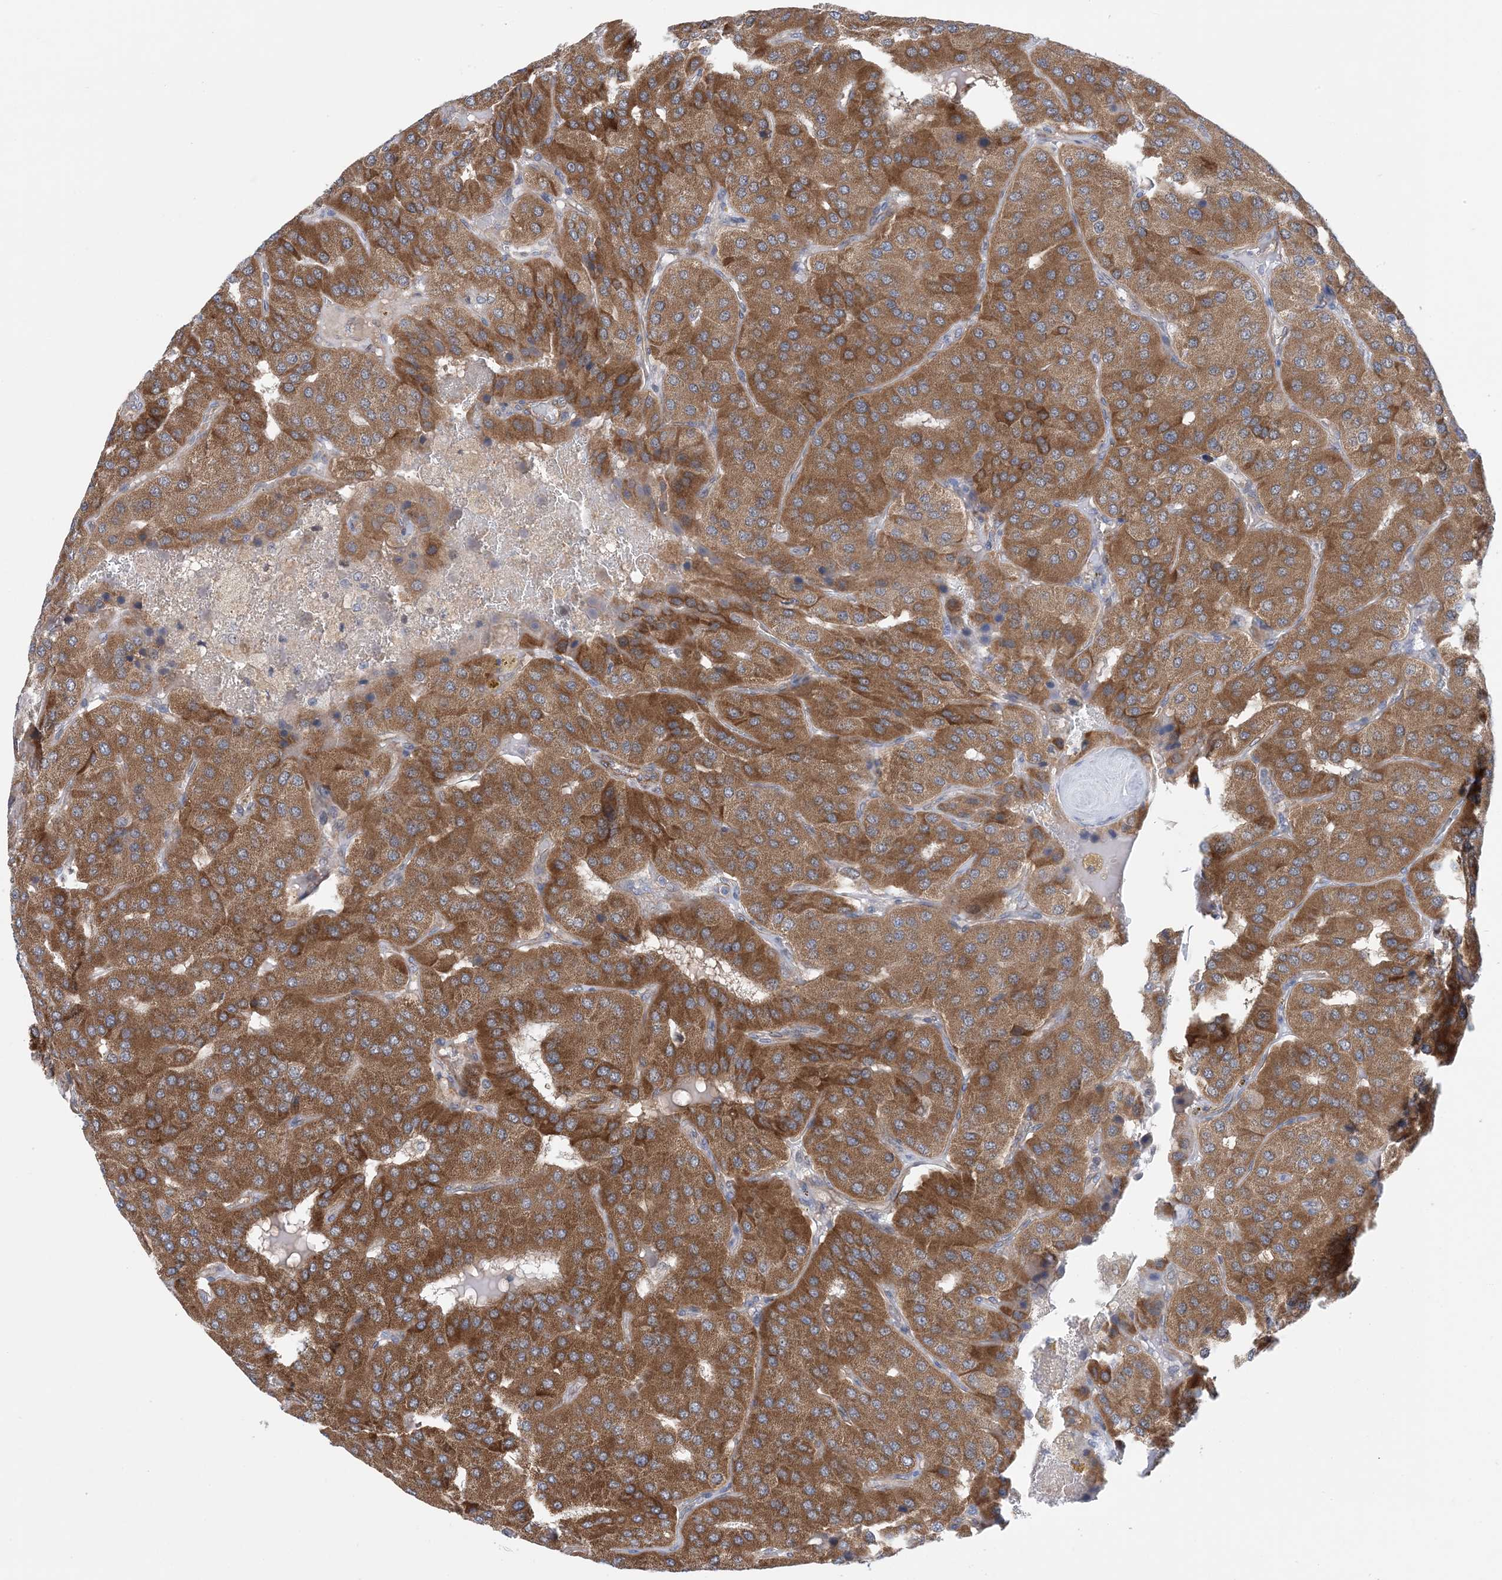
{"staining": {"intensity": "moderate", "quantity": ">75%", "location": "cytoplasmic/membranous"}, "tissue": "parathyroid gland", "cell_type": "Glandular cells", "image_type": "normal", "snomed": [{"axis": "morphology", "description": "Normal tissue, NOS"}, {"axis": "morphology", "description": "Adenoma, NOS"}, {"axis": "topography", "description": "Parathyroid gland"}], "caption": "Immunohistochemical staining of benign human parathyroid gland shows medium levels of moderate cytoplasmic/membranous expression in approximately >75% of glandular cells. The staining is performed using DAB (3,3'-diaminobenzidine) brown chromogen to label protein expression. The nuclei are counter-stained blue using hematoxylin.", "gene": "EHBP1", "patient": {"sex": "female", "age": 86}}